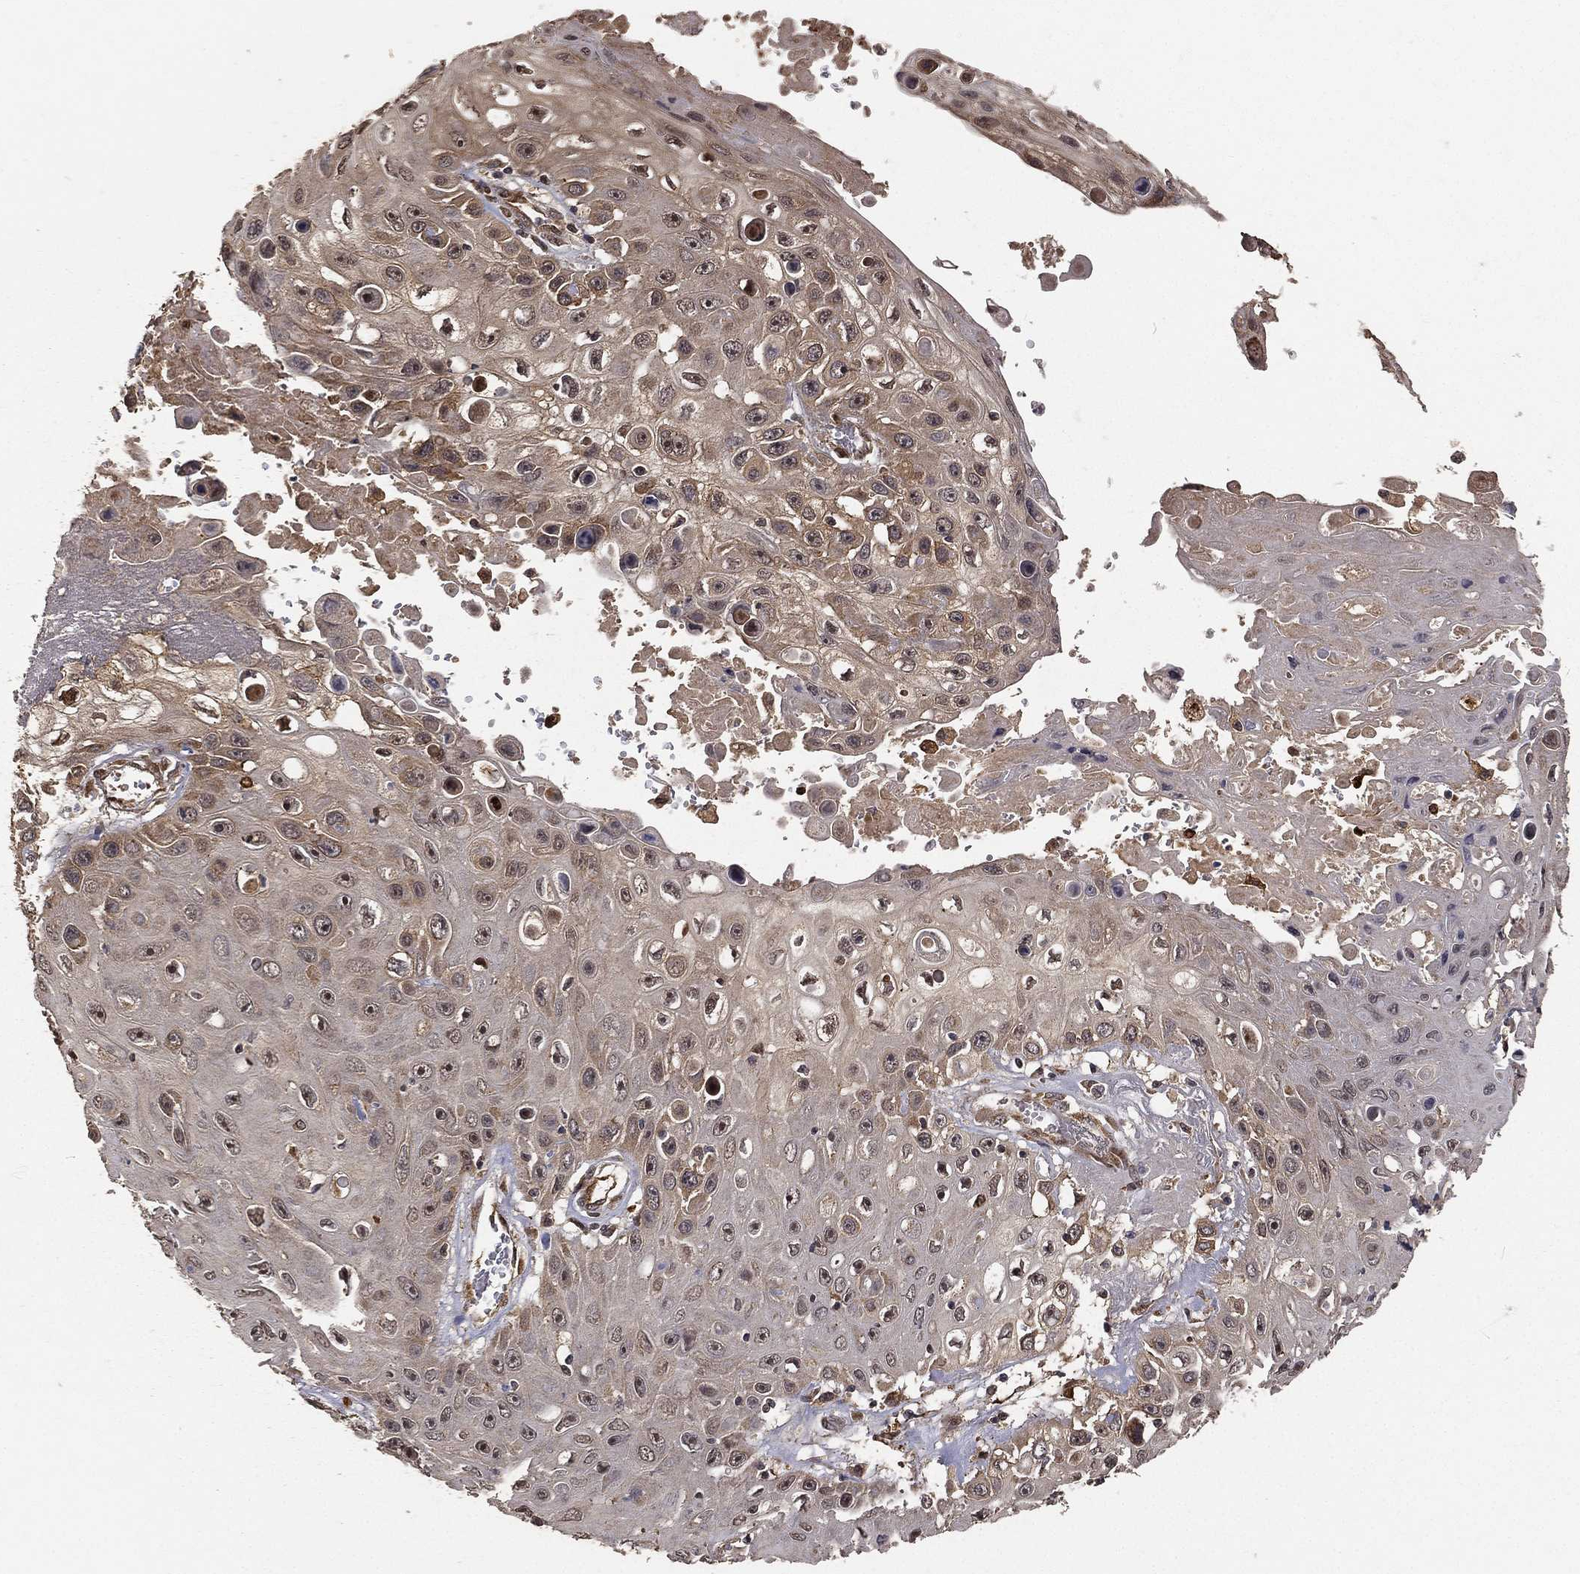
{"staining": {"intensity": "weak", "quantity": "<25%", "location": "cytoplasmic/membranous"}, "tissue": "skin cancer", "cell_type": "Tumor cells", "image_type": "cancer", "snomed": [{"axis": "morphology", "description": "Squamous cell carcinoma, NOS"}, {"axis": "topography", "description": "Skin"}], "caption": "Immunohistochemical staining of human squamous cell carcinoma (skin) reveals no significant expression in tumor cells.", "gene": "MAPK1", "patient": {"sex": "male", "age": 82}}